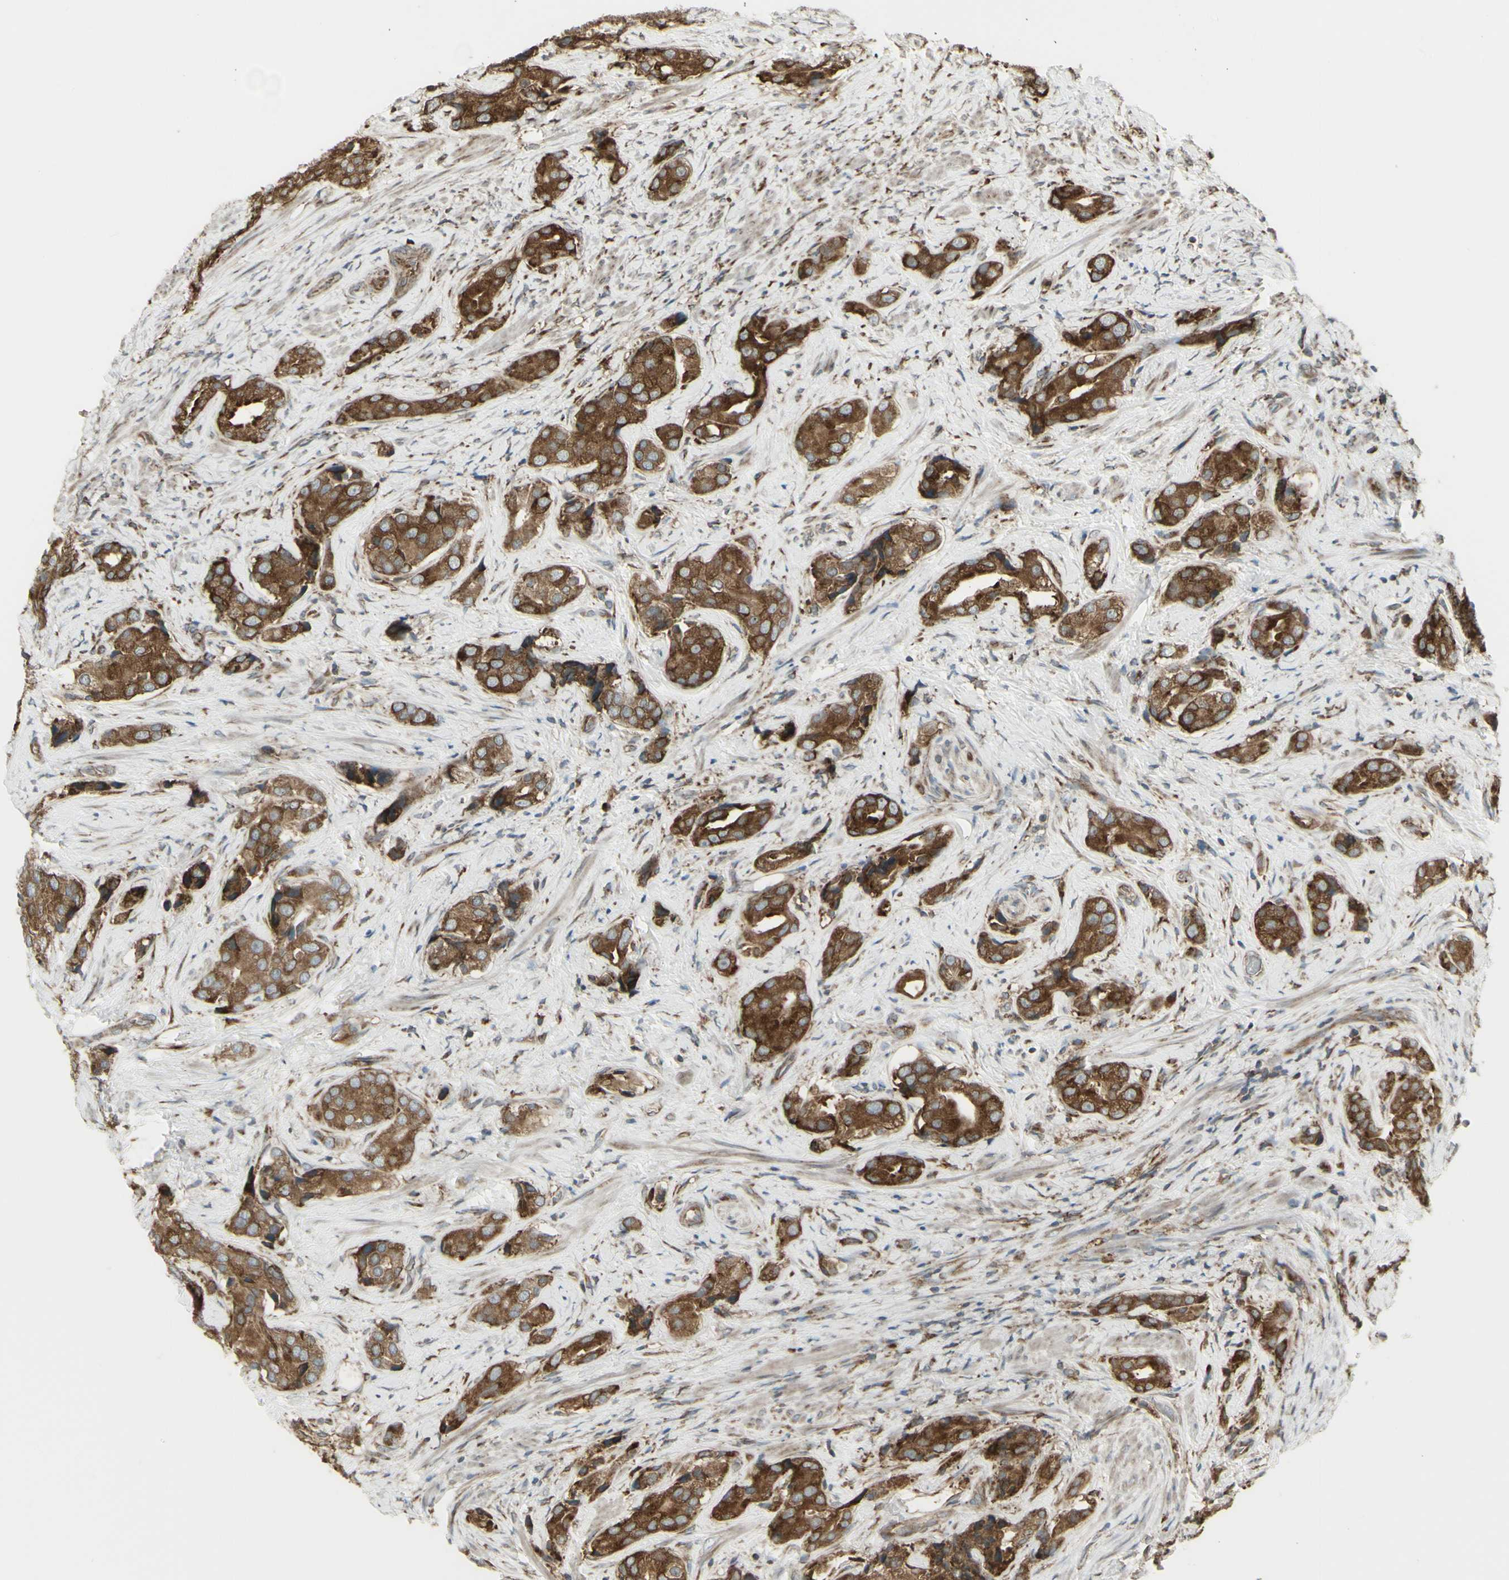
{"staining": {"intensity": "strong", "quantity": ">75%", "location": "cytoplasmic/membranous"}, "tissue": "prostate cancer", "cell_type": "Tumor cells", "image_type": "cancer", "snomed": [{"axis": "morphology", "description": "Adenocarcinoma, High grade"}, {"axis": "topography", "description": "Prostate"}], "caption": "Immunohistochemistry (IHC) of human prostate adenocarcinoma (high-grade) demonstrates high levels of strong cytoplasmic/membranous positivity in approximately >75% of tumor cells.", "gene": "FKBP3", "patient": {"sex": "male", "age": 71}}